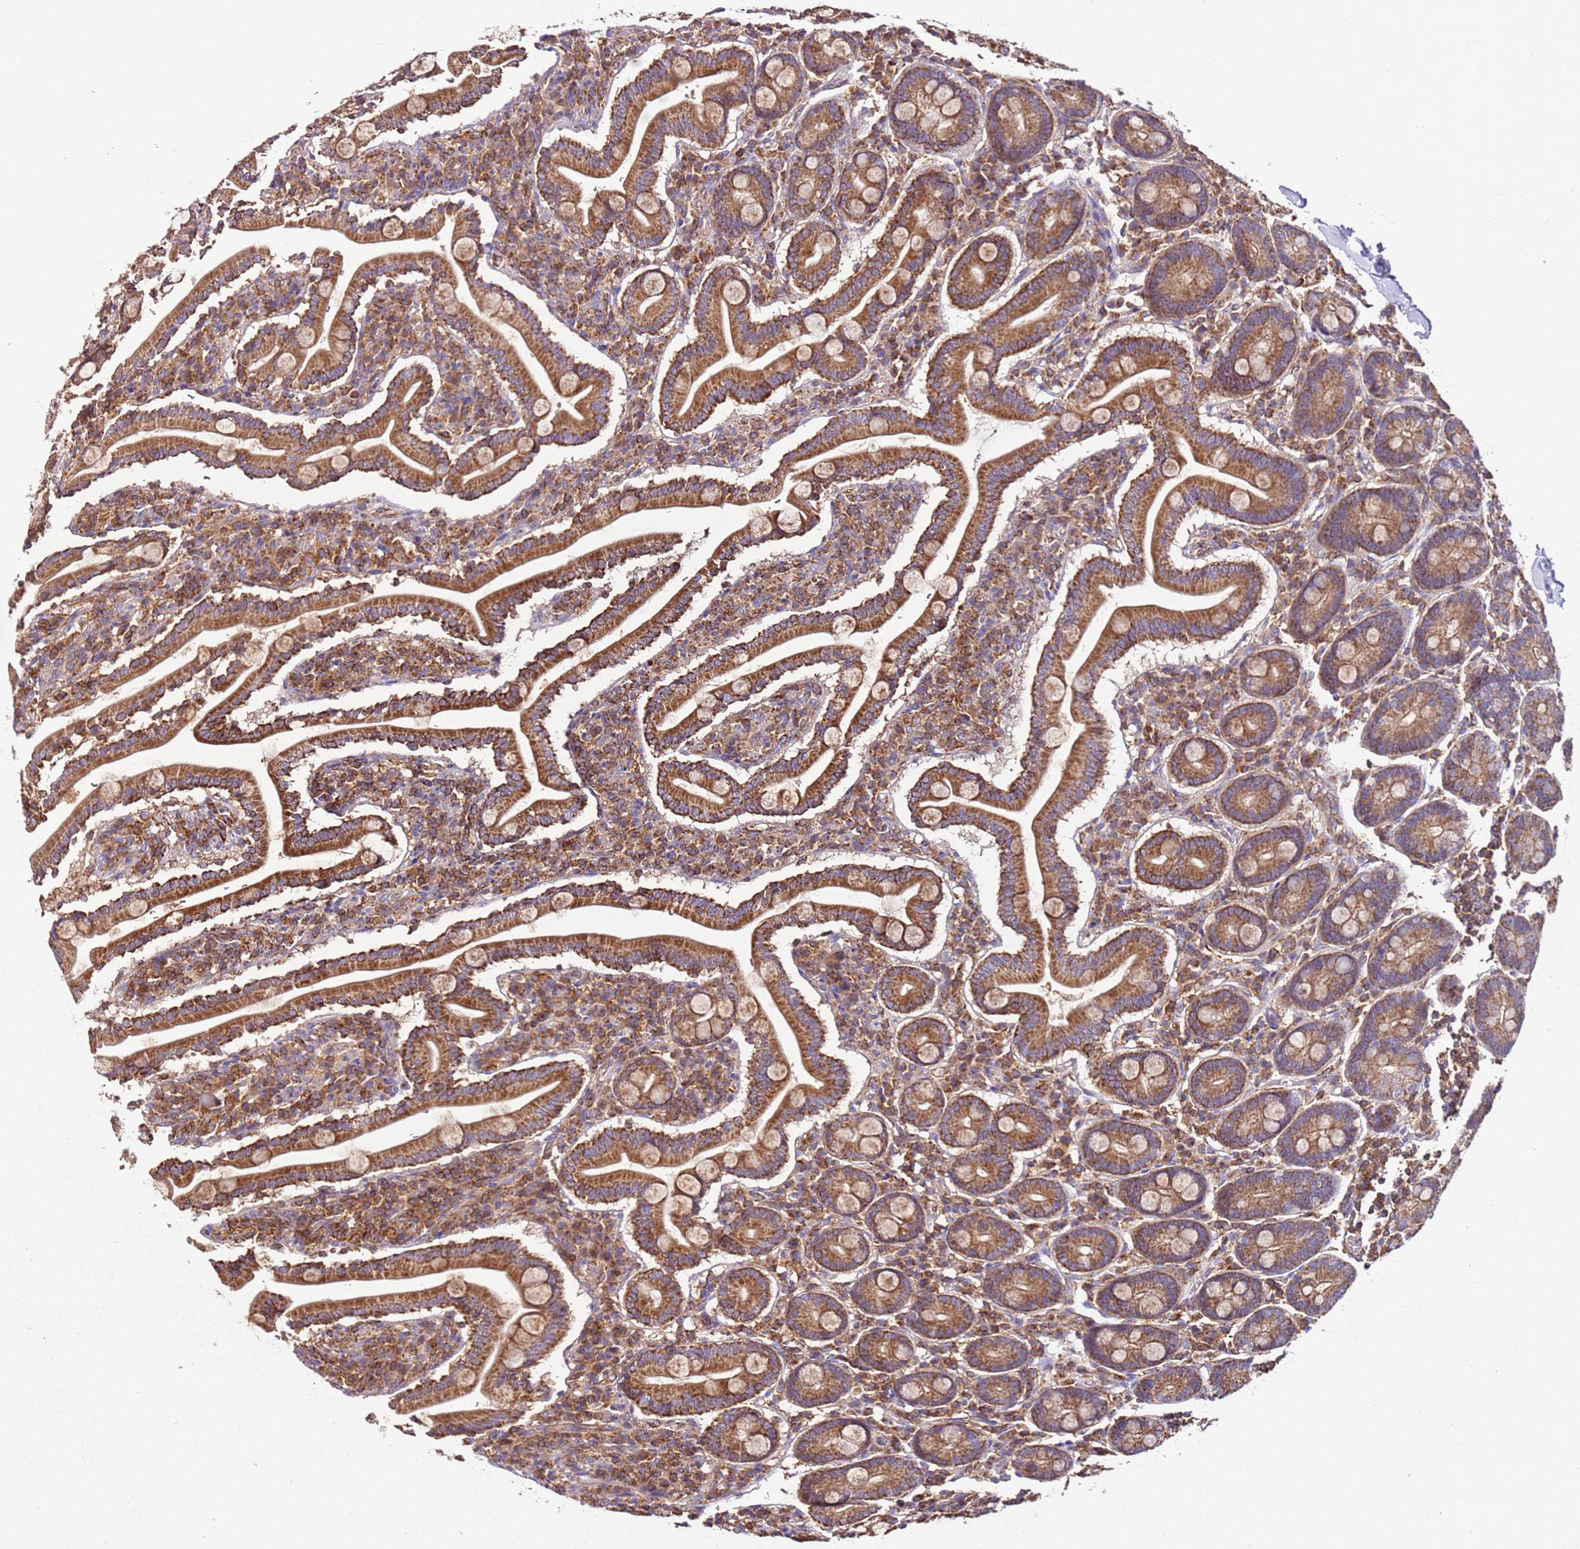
{"staining": {"intensity": "strong", "quantity": ">75%", "location": "cytoplasmic/membranous"}, "tissue": "duodenum", "cell_type": "Glandular cells", "image_type": "normal", "snomed": [{"axis": "morphology", "description": "Normal tissue, NOS"}, {"axis": "topography", "description": "Duodenum"}], "caption": "Glandular cells demonstrate strong cytoplasmic/membranous staining in approximately >75% of cells in benign duodenum.", "gene": "RMND5A", "patient": {"sex": "male", "age": 35}}